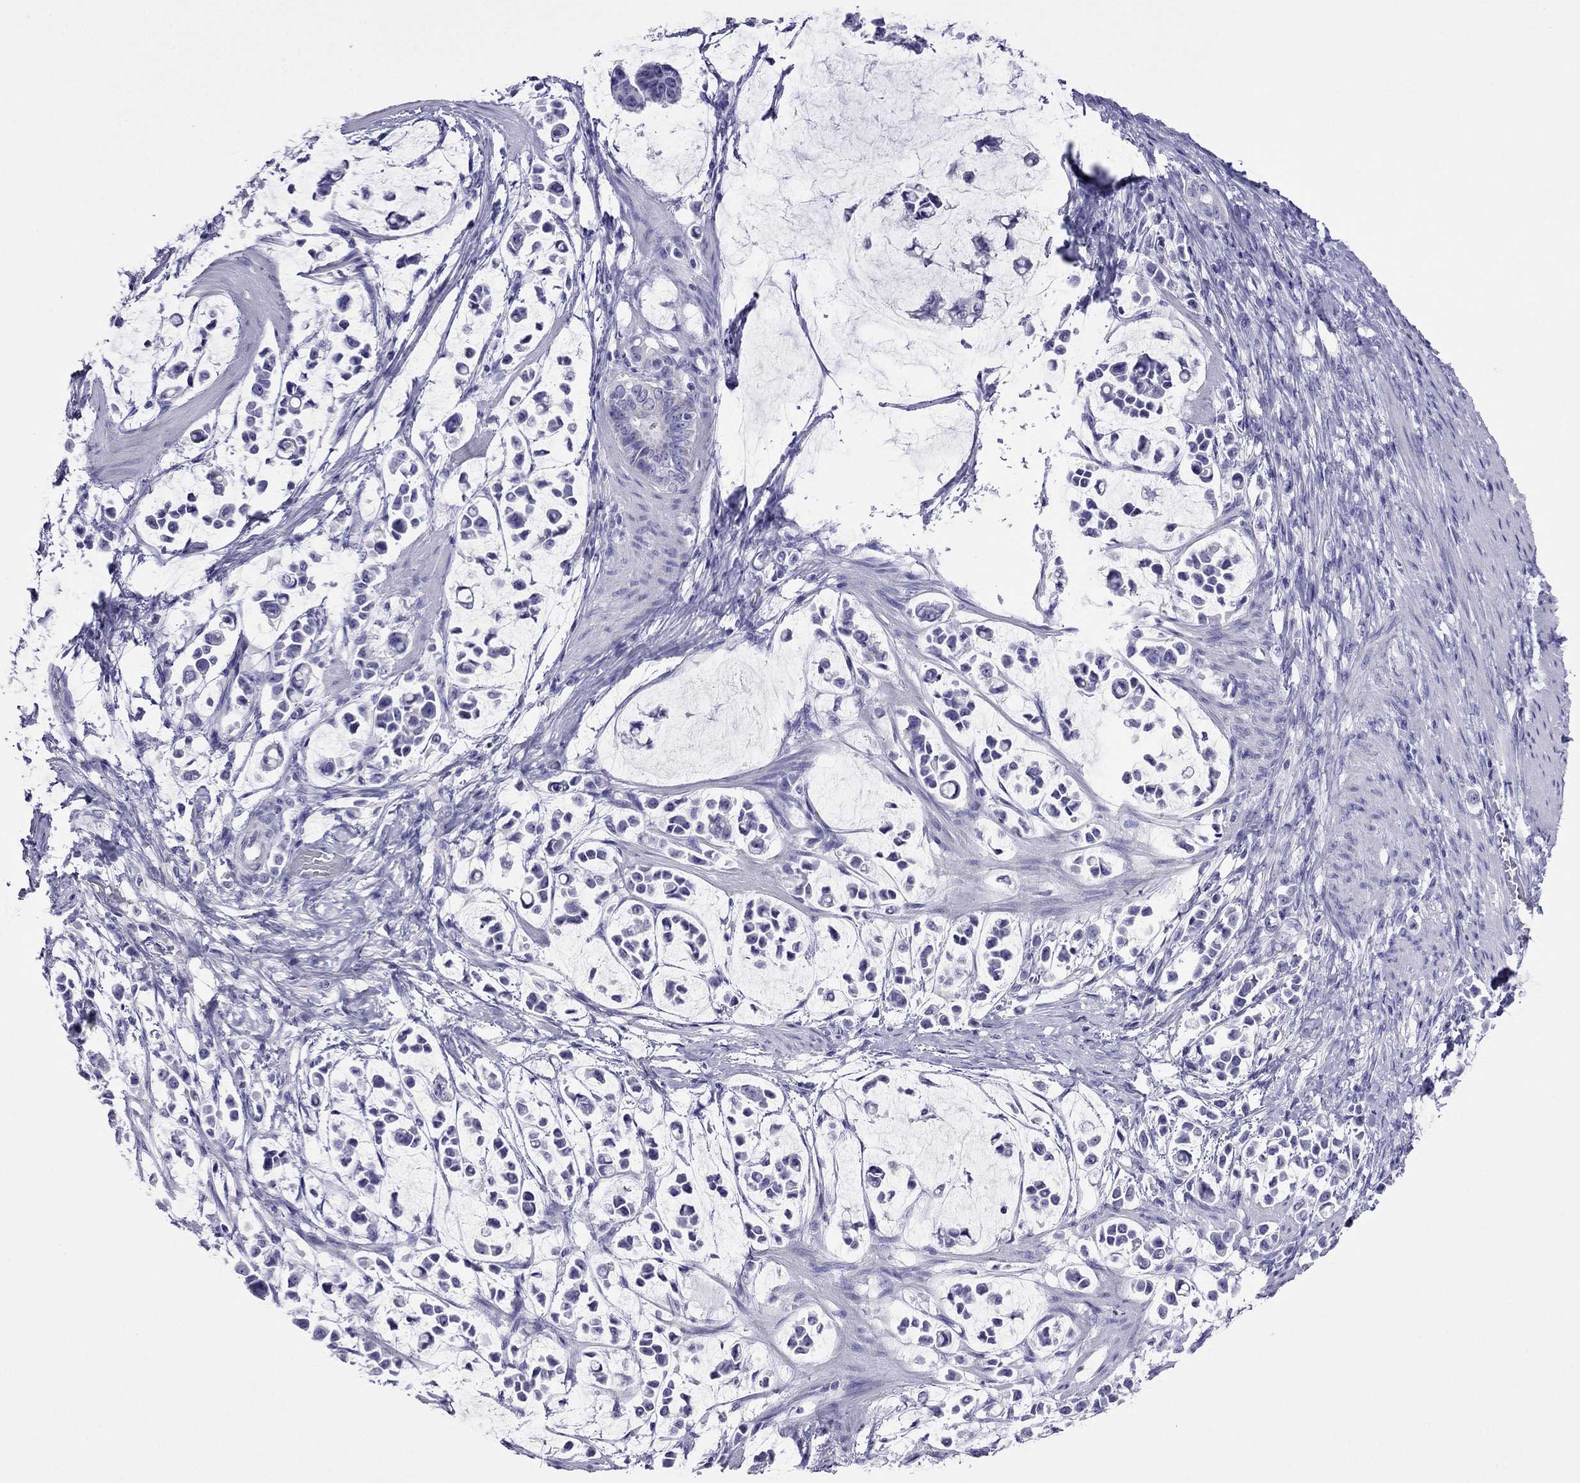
{"staining": {"intensity": "negative", "quantity": "none", "location": "none"}, "tissue": "stomach cancer", "cell_type": "Tumor cells", "image_type": "cancer", "snomed": [{"axis": "morphology", "description": "Adenocarcinoma, NOS"}, {"axis": "topography", "description": "Stomach"}], "caption": "This is a micrograph of immunohistochemistry (IHC) staining of stomach adenocarcinoma, which shows no staining in tumor cells.", "gene": "PCDHA6", "patient": {"sex": "male", "age": 82}}